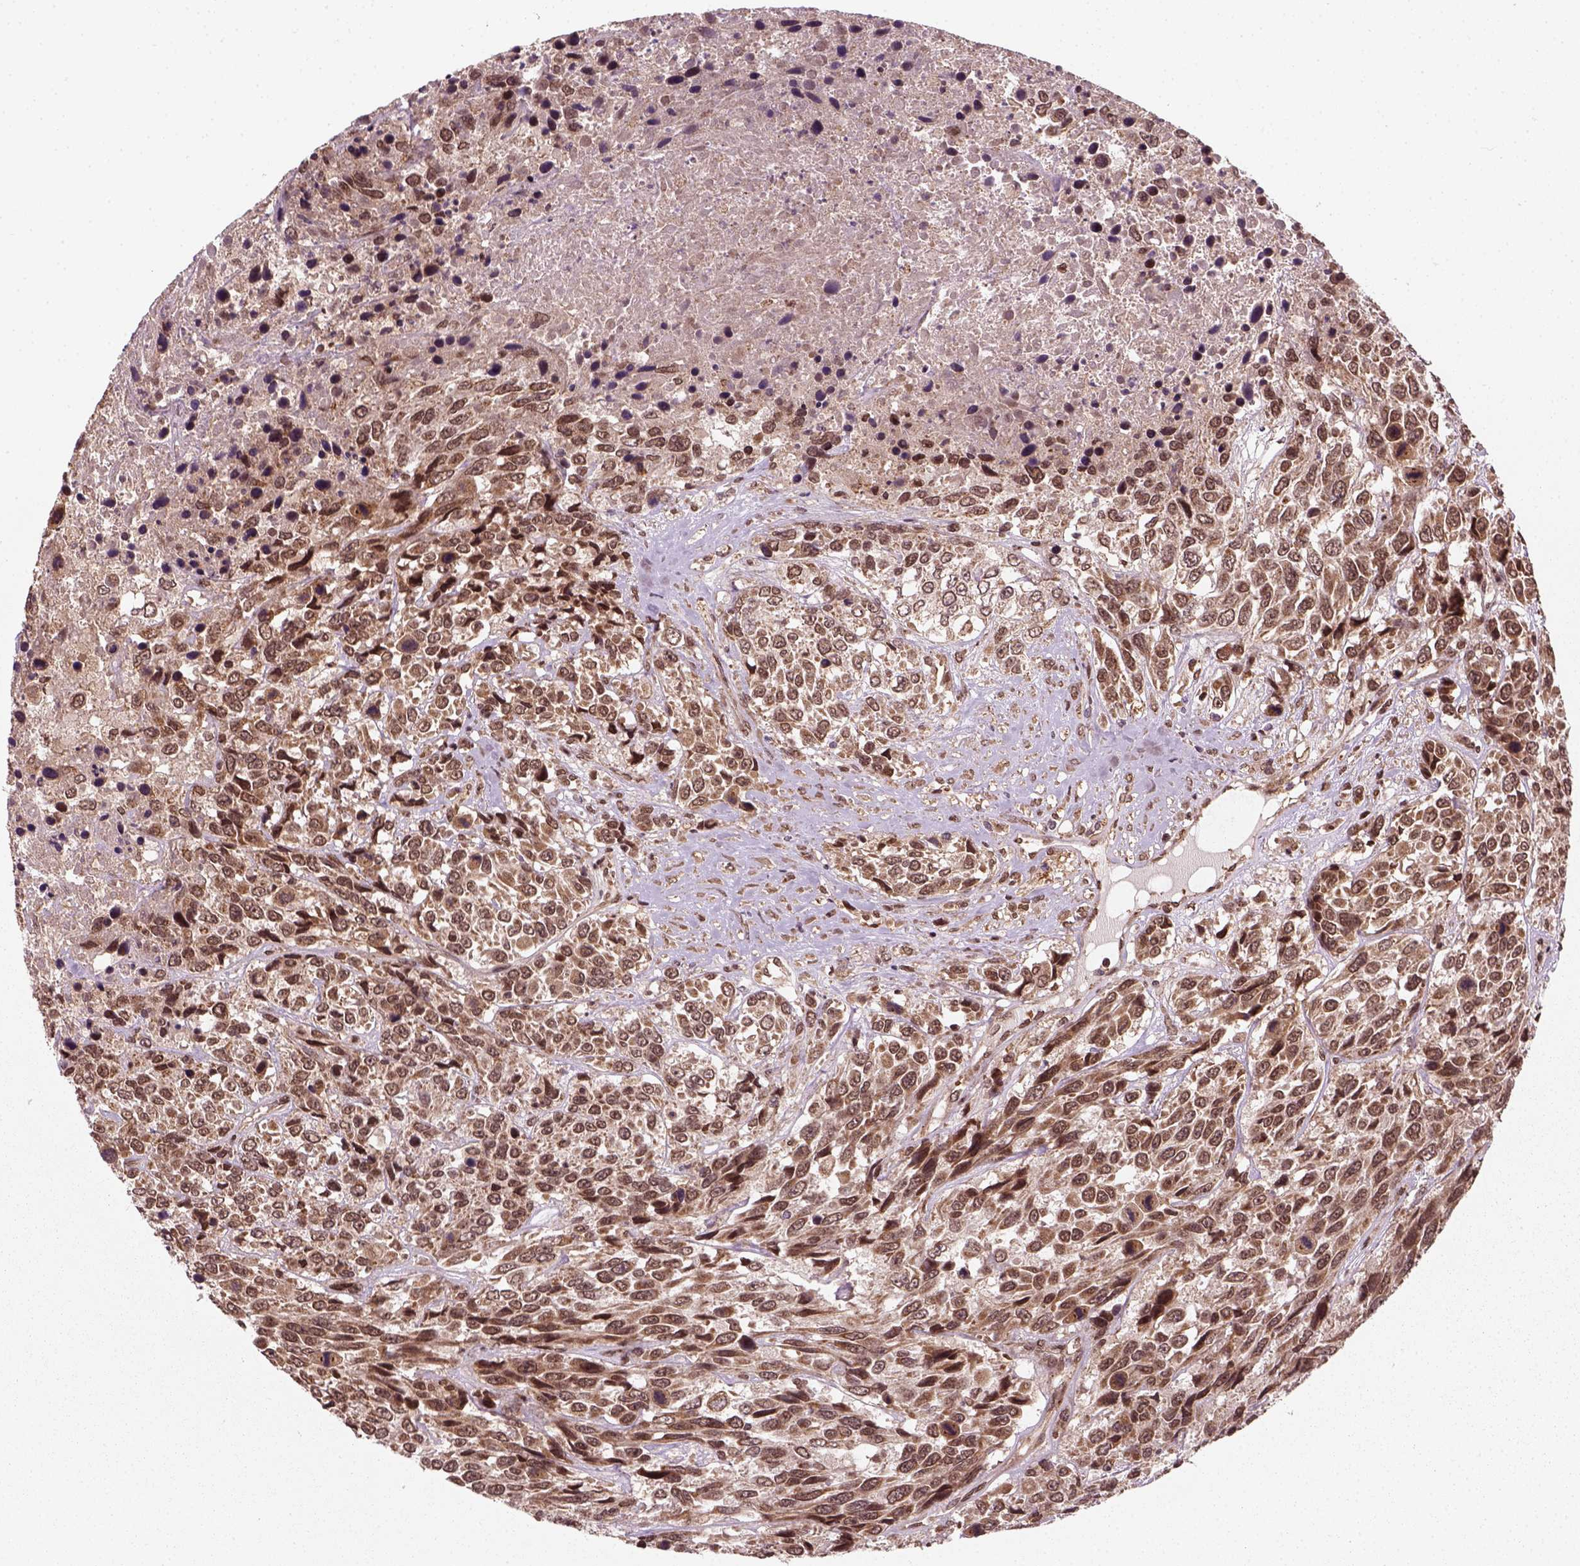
{"staining": {"intensity": "moderate", "quantity": ">75%", "location": "cytoplasmic/membranous,nuclear"}, "tissue": "urothelial cancer", "cell_type": "Tumor cells", "image_type": "cancer", "snomed": [{"axis": "morphology", "description": "Urothelial carcinoma, High grade"}, {"axis": "topography", "description": "Urinary bladder"}], "caption": "Immunohistochemistry of human urothelial cancer reveals medium levels of moderate cytoplasmic/membranous and nuclear expression in approximately >75% of tumor cells. Immunohistochemistry (ihc) stains the protein of interest in brown and the nuclei are stained blue.", "gene": "NUDT9", "patient": {"sex": "female", "age": 70}}